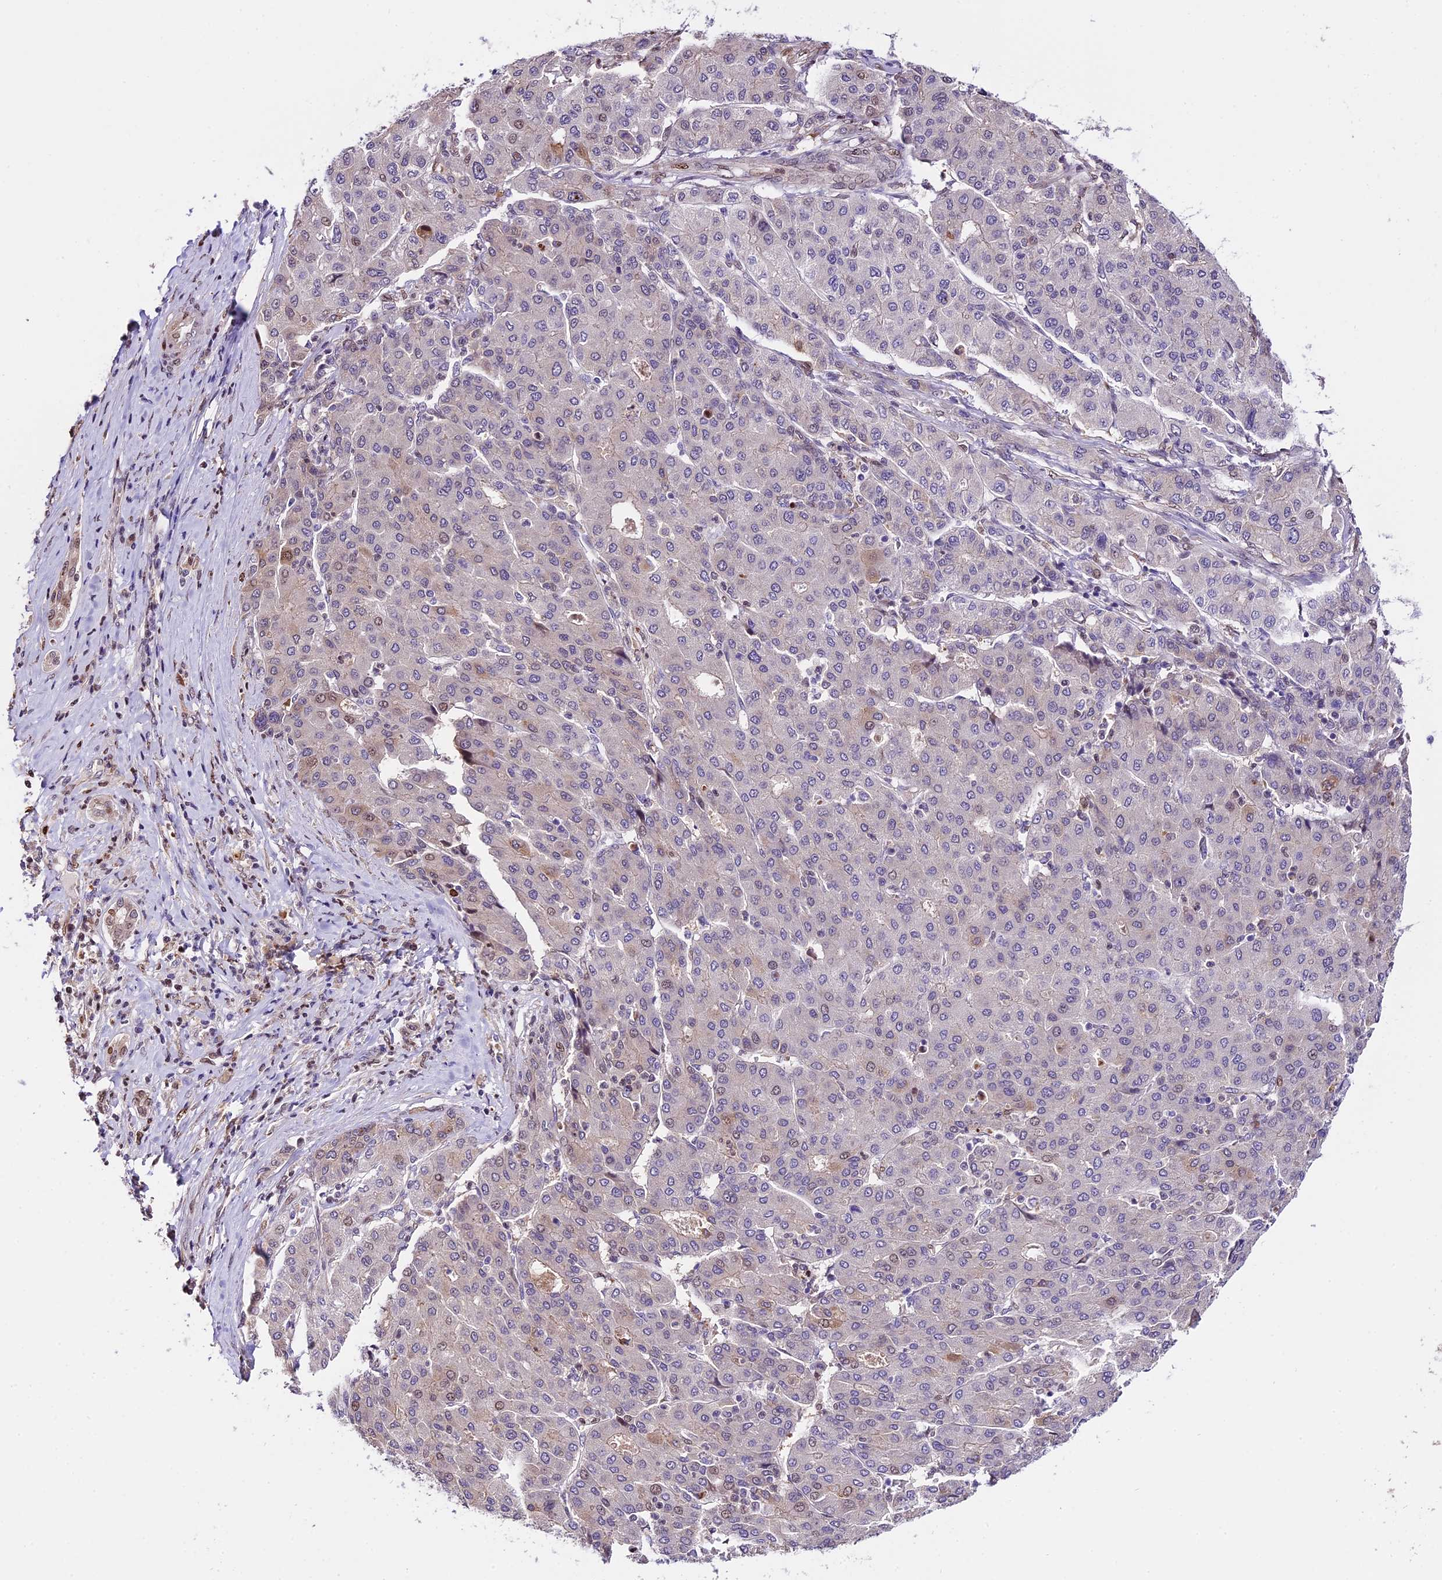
{"staining": {"intensity": "weak", "quantity": "<25%", "location": "nuclear"}, "tissue": "liver cancer", "cell_type": "Tumor cells", "image_type": "cancer", "snomed": [{"axis": "morphology", "description": "Carcinoma, Hepatocellular, NOS"}, {"axis": "topography", "description": "Liver"}], "caption": "High magnification brightfield microscopy of hepatocellular carcinoma (liver) stained with DAB (3,3'-diaminobenzidine) (brown) and counterstained with hematoxylin (blue): tumor cells show no significant positivity. (Stains: DAB (3,3'-diaminobenzidine) immunohistochemistry with hematoxylin counter stain, Microscopy: brightfield microscopy at high magnification).", "gene": "HERPUD1", "patient": {"sex": "male", "age": 65}}